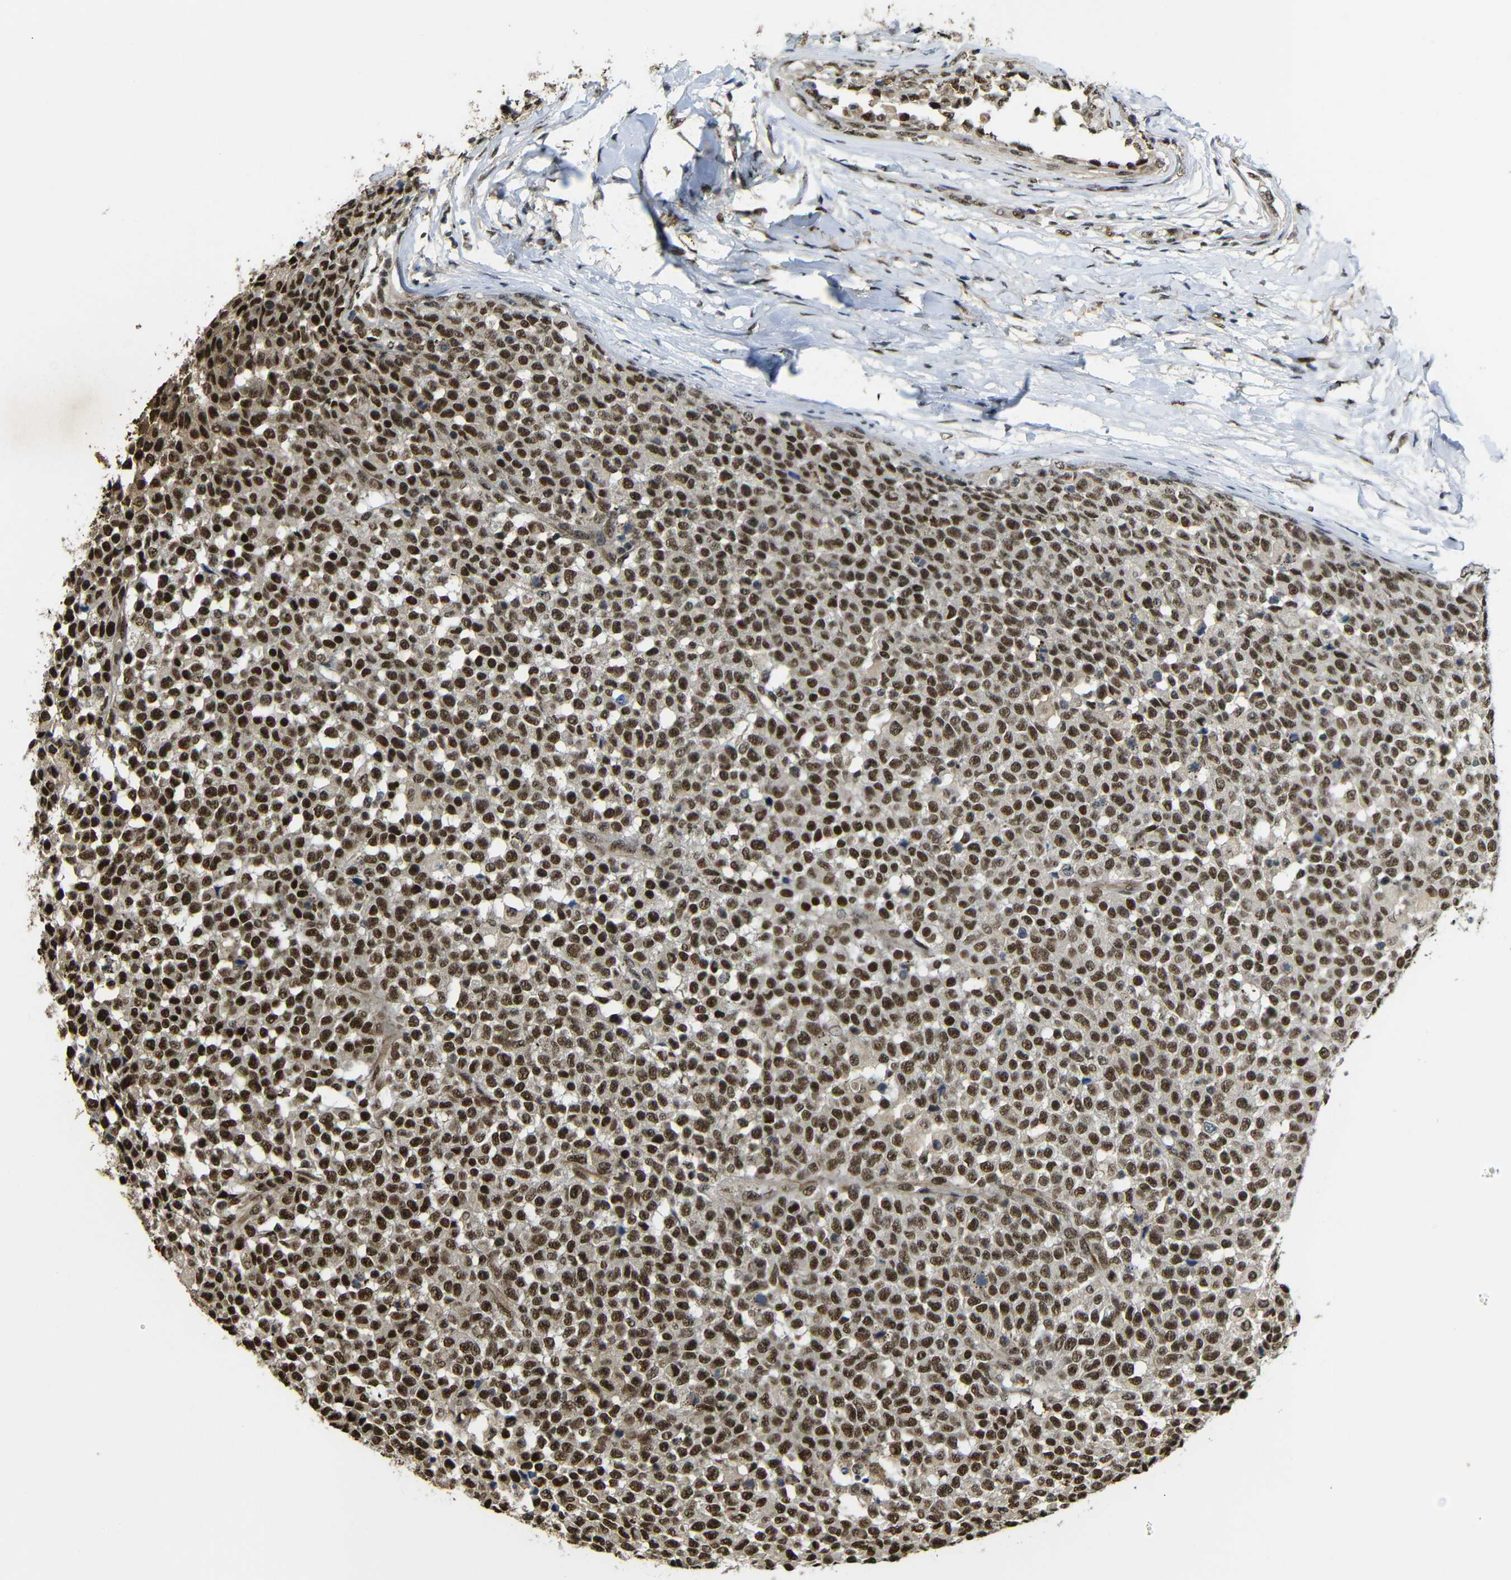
{"staining": {"intensity": "strong", "quantity": ">75%", "location": "cytoplasmic/membranous,nuclear"}, "tissue": "testis cancer", "cell_type": "Tumor cells", "image_type": "cancer", "snomed": [{"axis": "morphology", "description": "Seminoma, NOS"}, {"axis": "topography", "description": "Testis"}], "caption": "Immunohistochemistry (DAB (3,3'-diaminobenzidine)) staining of human testis cancer (seminoma) demonstrates strong cytoplasmic/membranous and nuclear protein expression in about >75% of tumor cells.", "gene": "TCF7L2", "patient": {"sex": "male", "age": 59}}